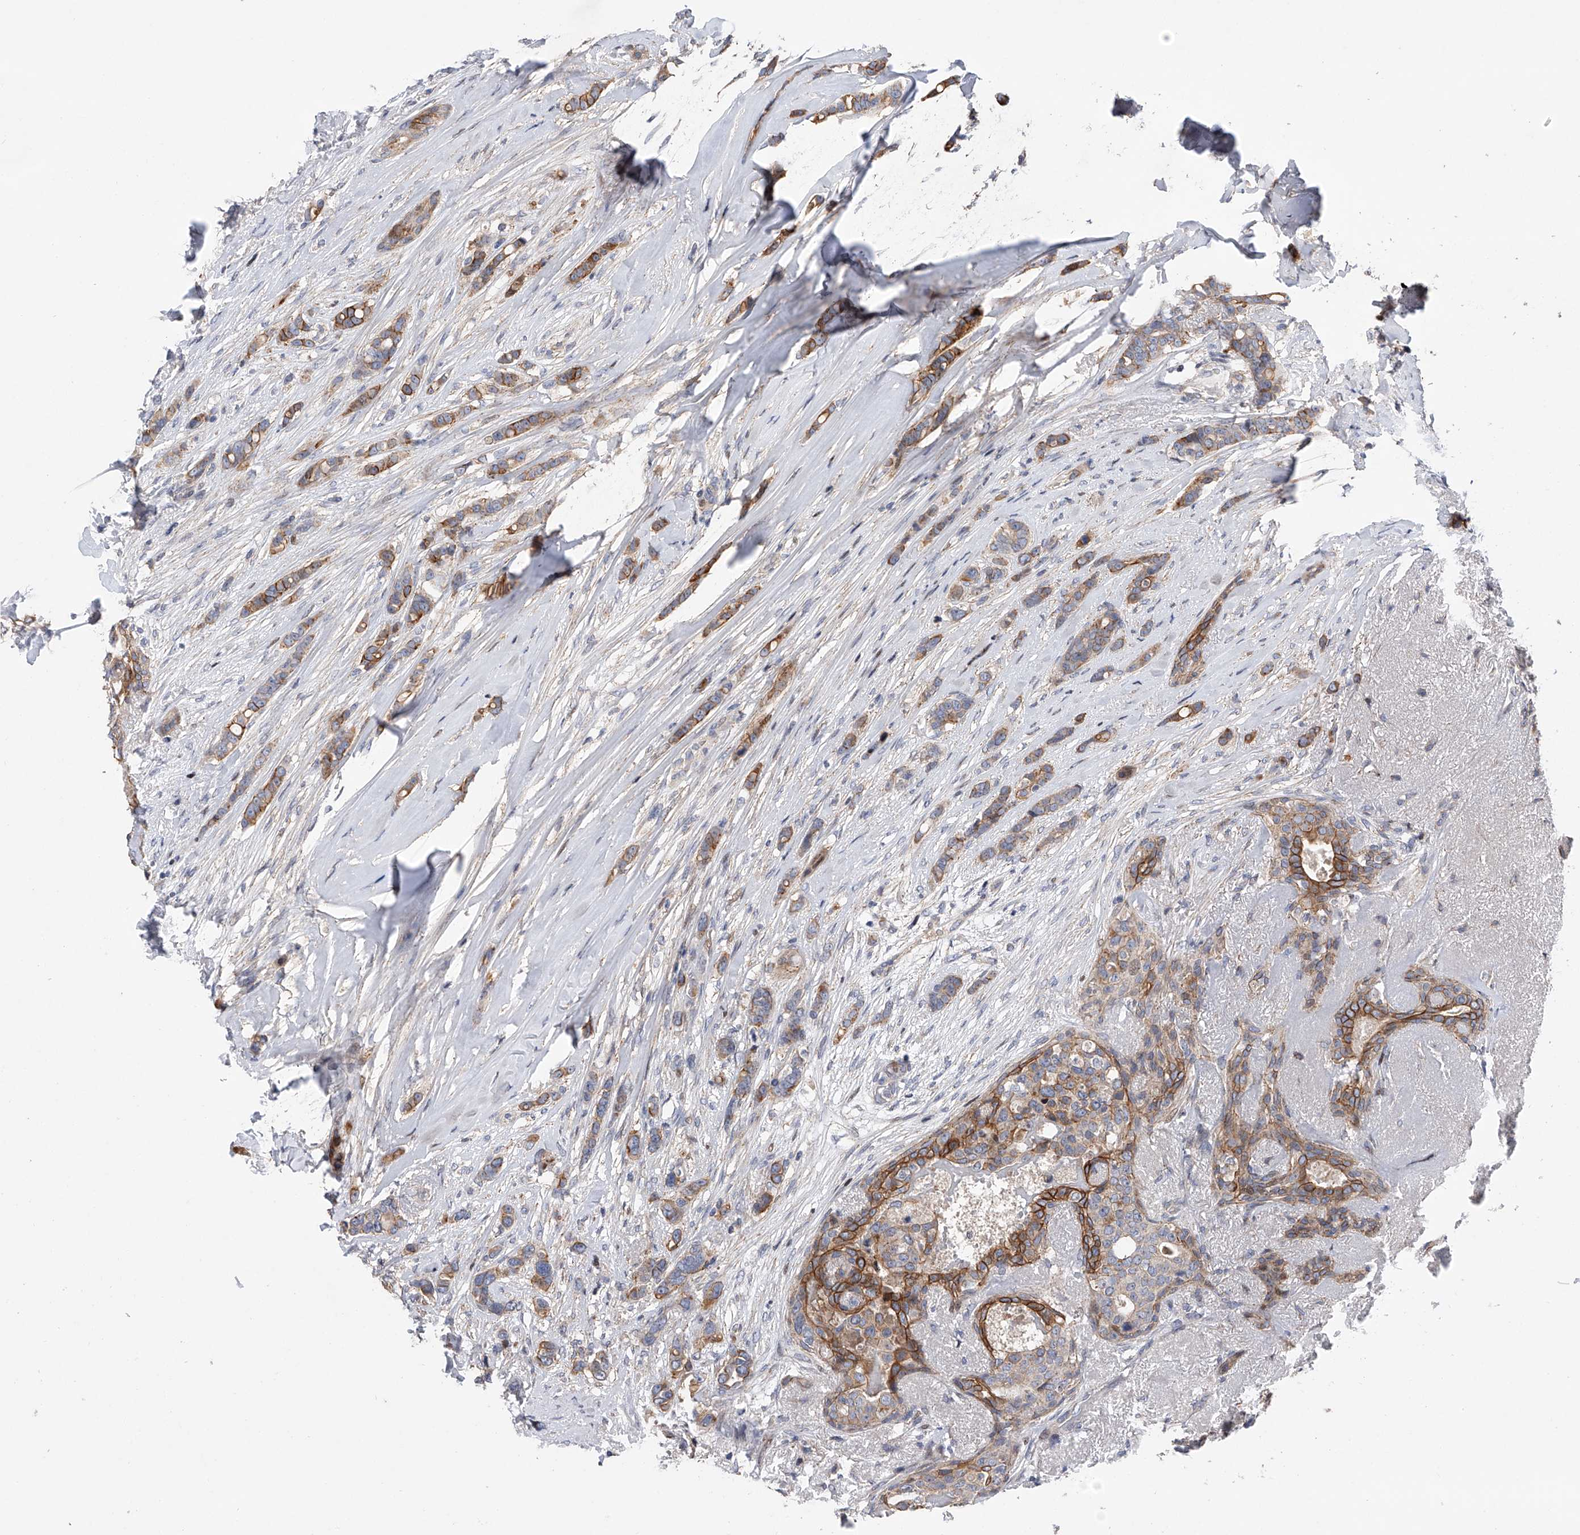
{"staining": {"intensity": "strong", "quantity": "25%-75%", "location": "cytoplasmic/membranous"}, "tissue": "breast cancer", "cell_type": "Tumor cells", "image_type": "cancer", "snomed": [{"axis": "morphology", "description": "Lobular carcinoma"}, {"axis": "topography", "description": "Breast"}], "caption": "Brown immunohistochemical staining in breast cancer exhibits strong cytoplasmic/membranous positivity in approximately 25%-75% of tumor cells. The protein of interest is stained brown, and the nuclei are stained in blue (DAB IHC with brightfield microscopy, high magnification).", "gene": "CDH12", "patient": {"sex": "female", "age": 51}}